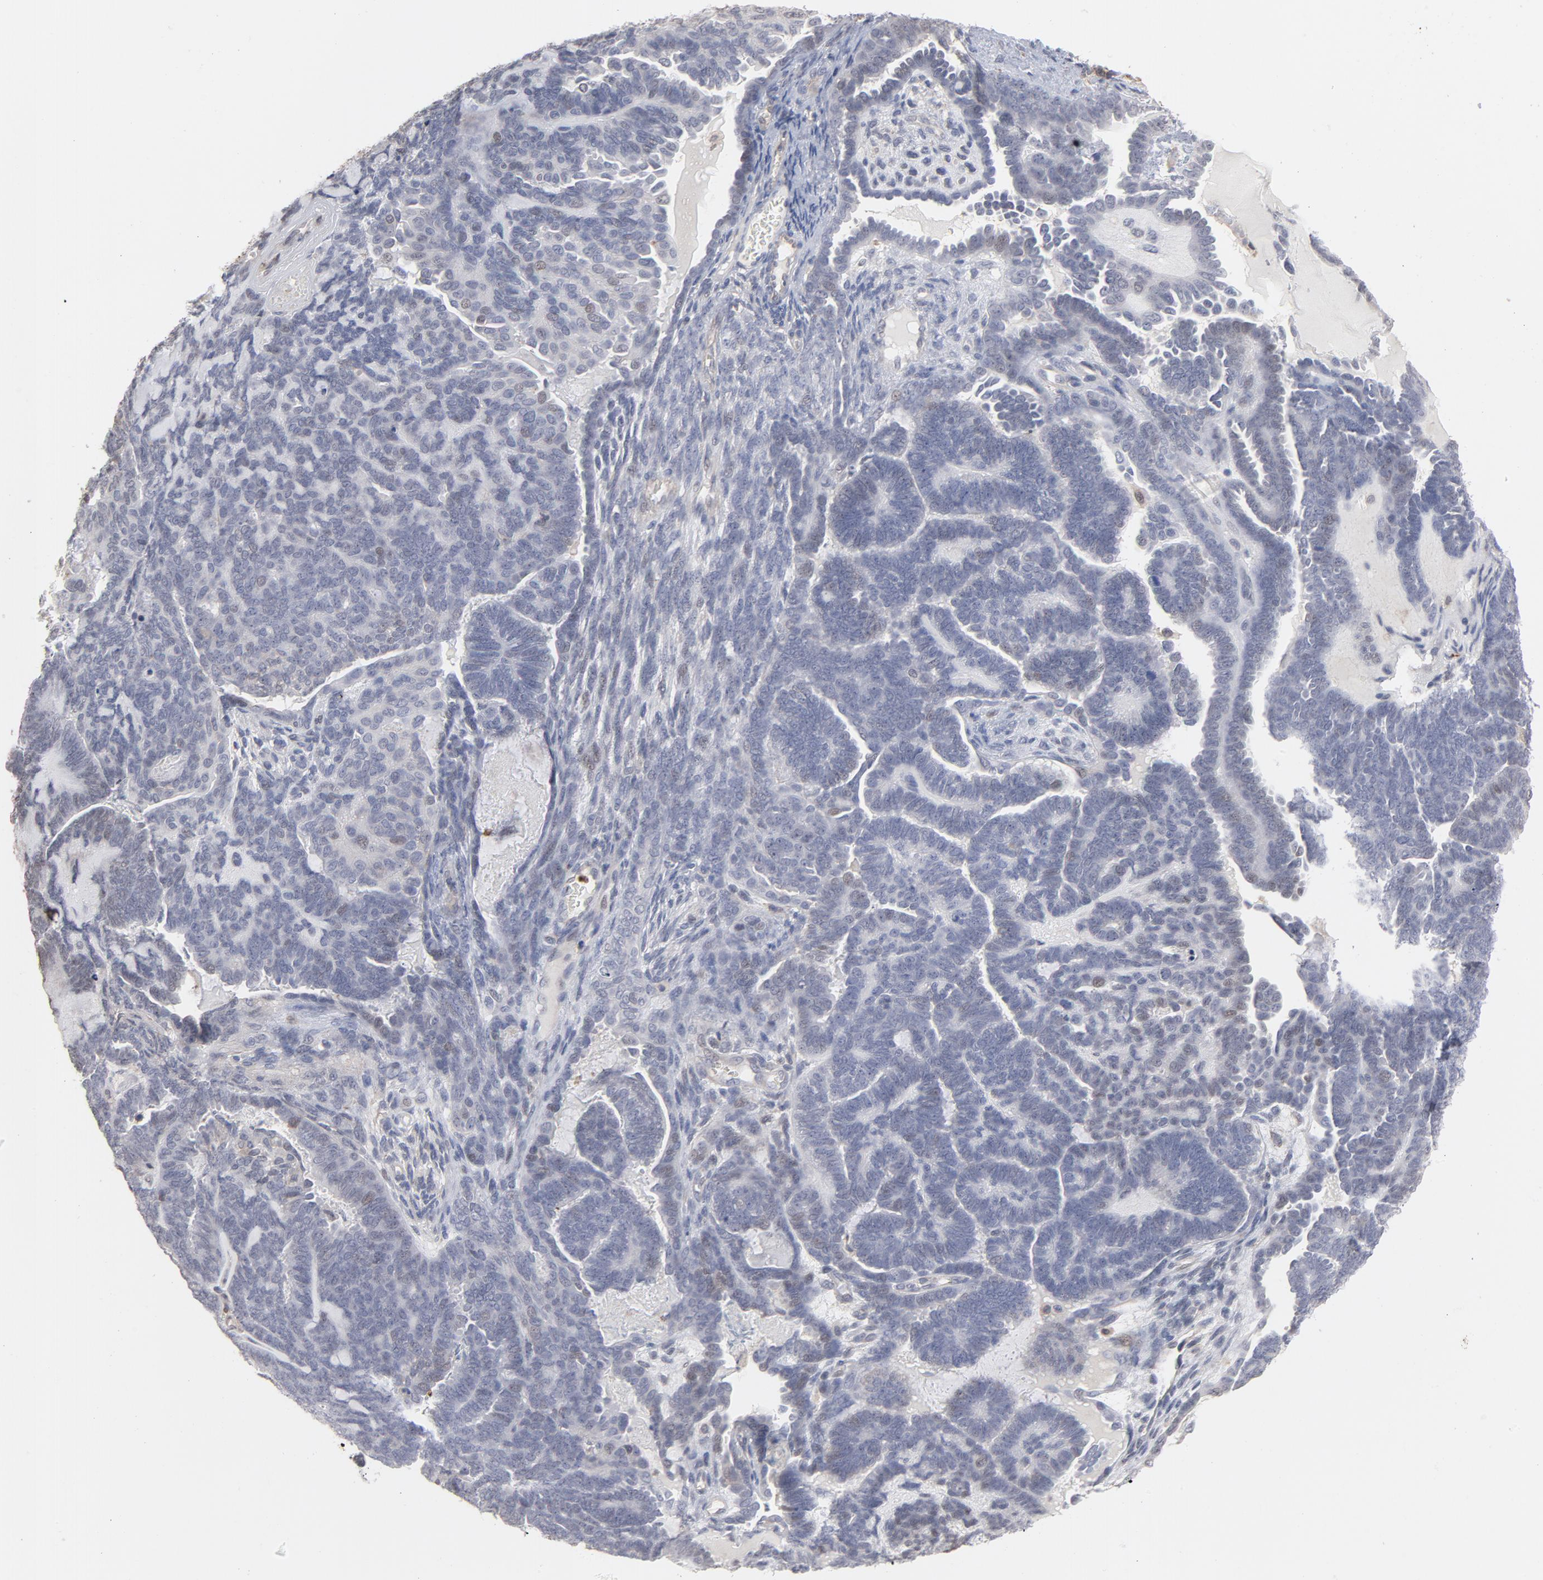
{"staining": {"intensity": "weak", "quantity": "<25%", "location": "nuclear"}, "tissue": "endometrial cancer", "cell_type": "Tumor cells", "image_type": "cancer", "snomed": [{"axis": "morphology", "description": "Neoplasm, malignant, NOS"}, {"axis": "topography", "description": "Endometrium"}], "caption": "This is an immunohistochemistry micrograph of neoplasm (malignant) (endometrial). There is no staining in tumor cells.", "gene": "PNMA1", "patient": {"sex": "female", "age": 74}}